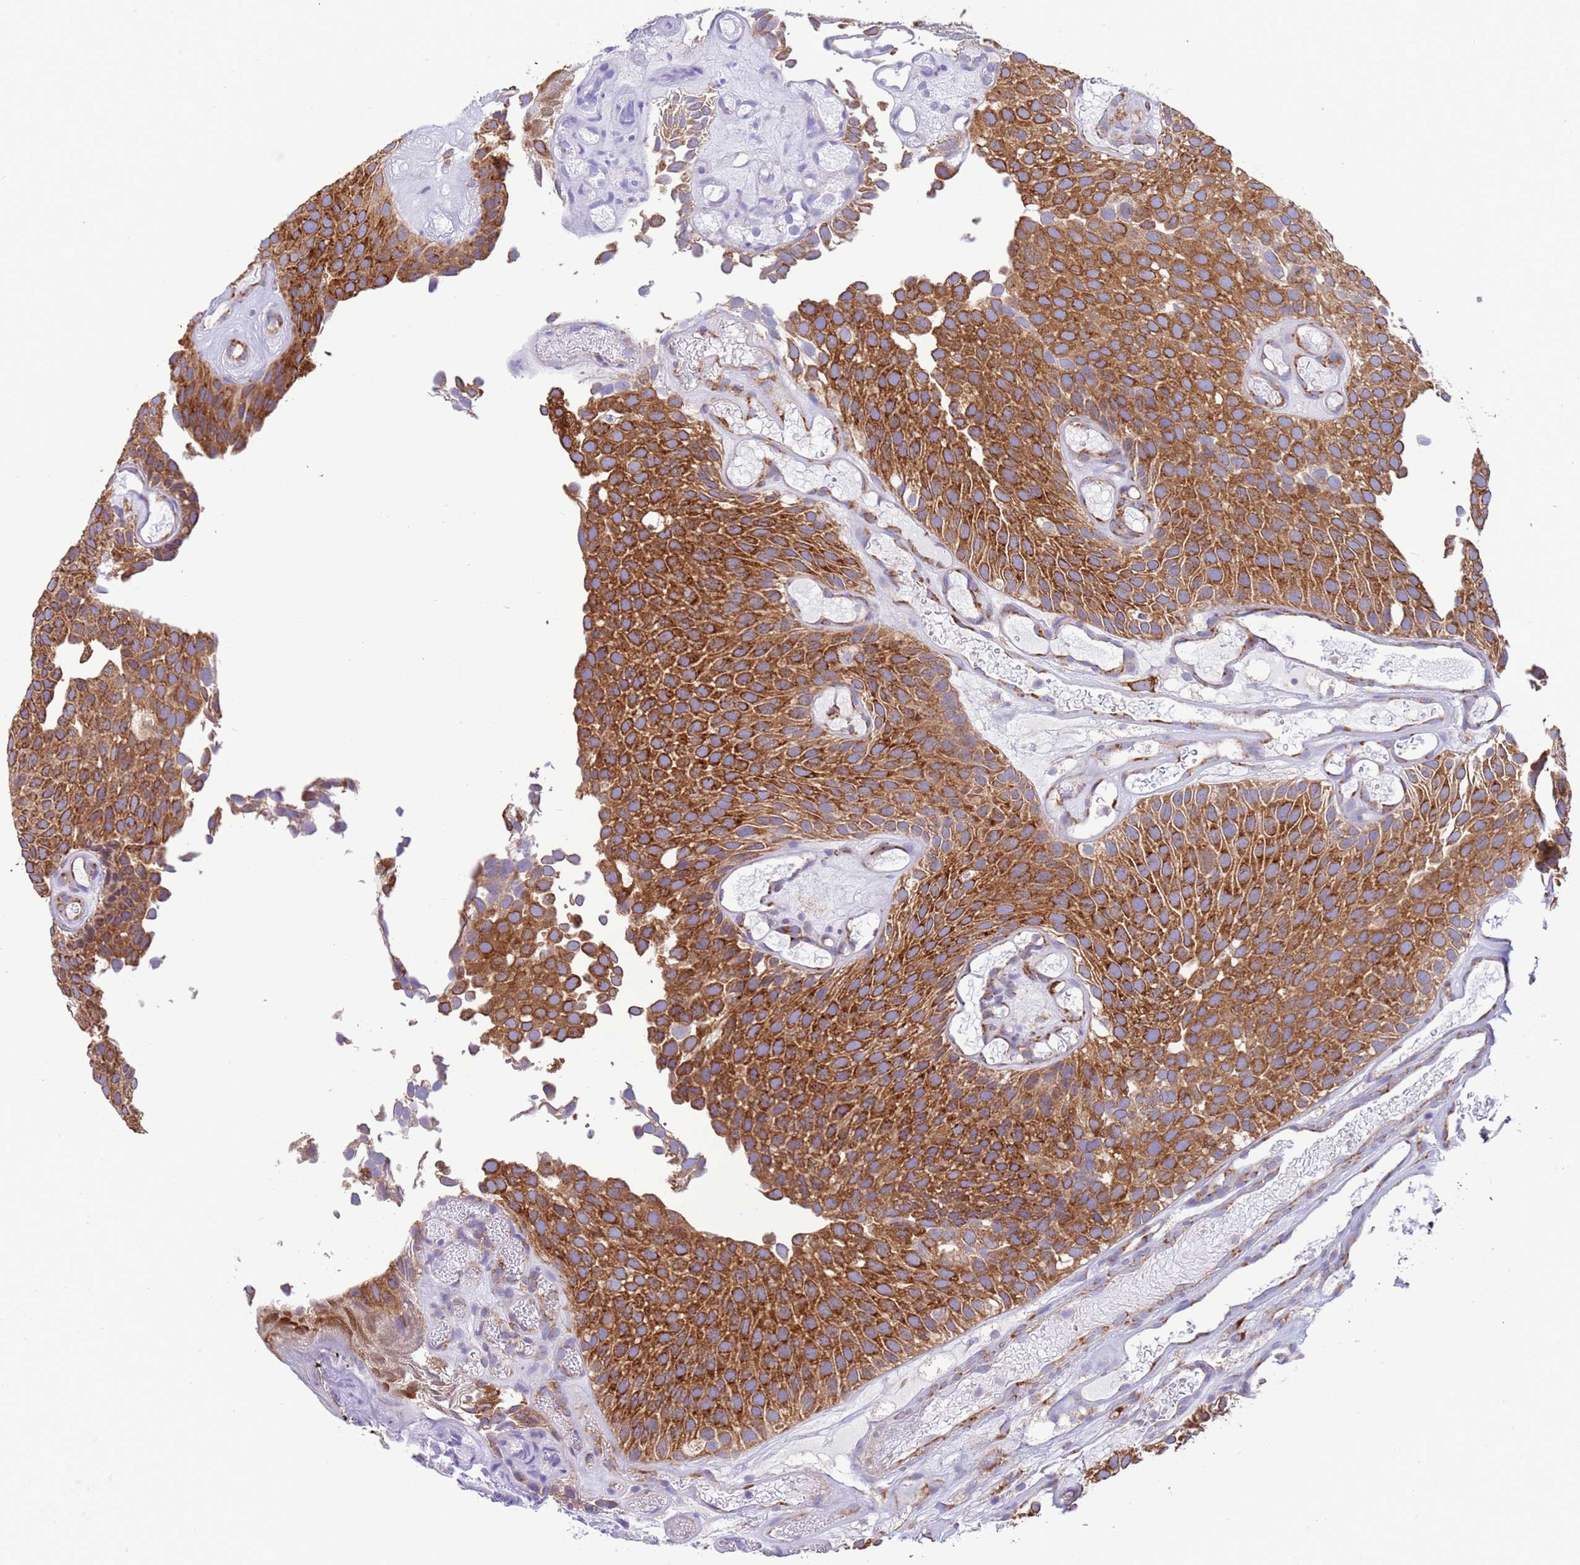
{"staining": {"intensity": "strong", "quantity": ">75%", "location": "cytoplasmic/membranous"}, "tissue": "urothelial cancer", "cell_type": "Tumor cells", "image_type": "cancer", "snomed": [{"axis": "morphology", "description": "Urothelial carcinoma, Low grade"}, {"axis": "topography", "description": "Urinary bladder"}], "caption": "Protein analysis of urothelial cancer tissue displays strong cytoplasmic/membranous positivity in about >75% of tumor cells.", "gene": "VARS1", "patient": {"sex": "male", "age": 89}}